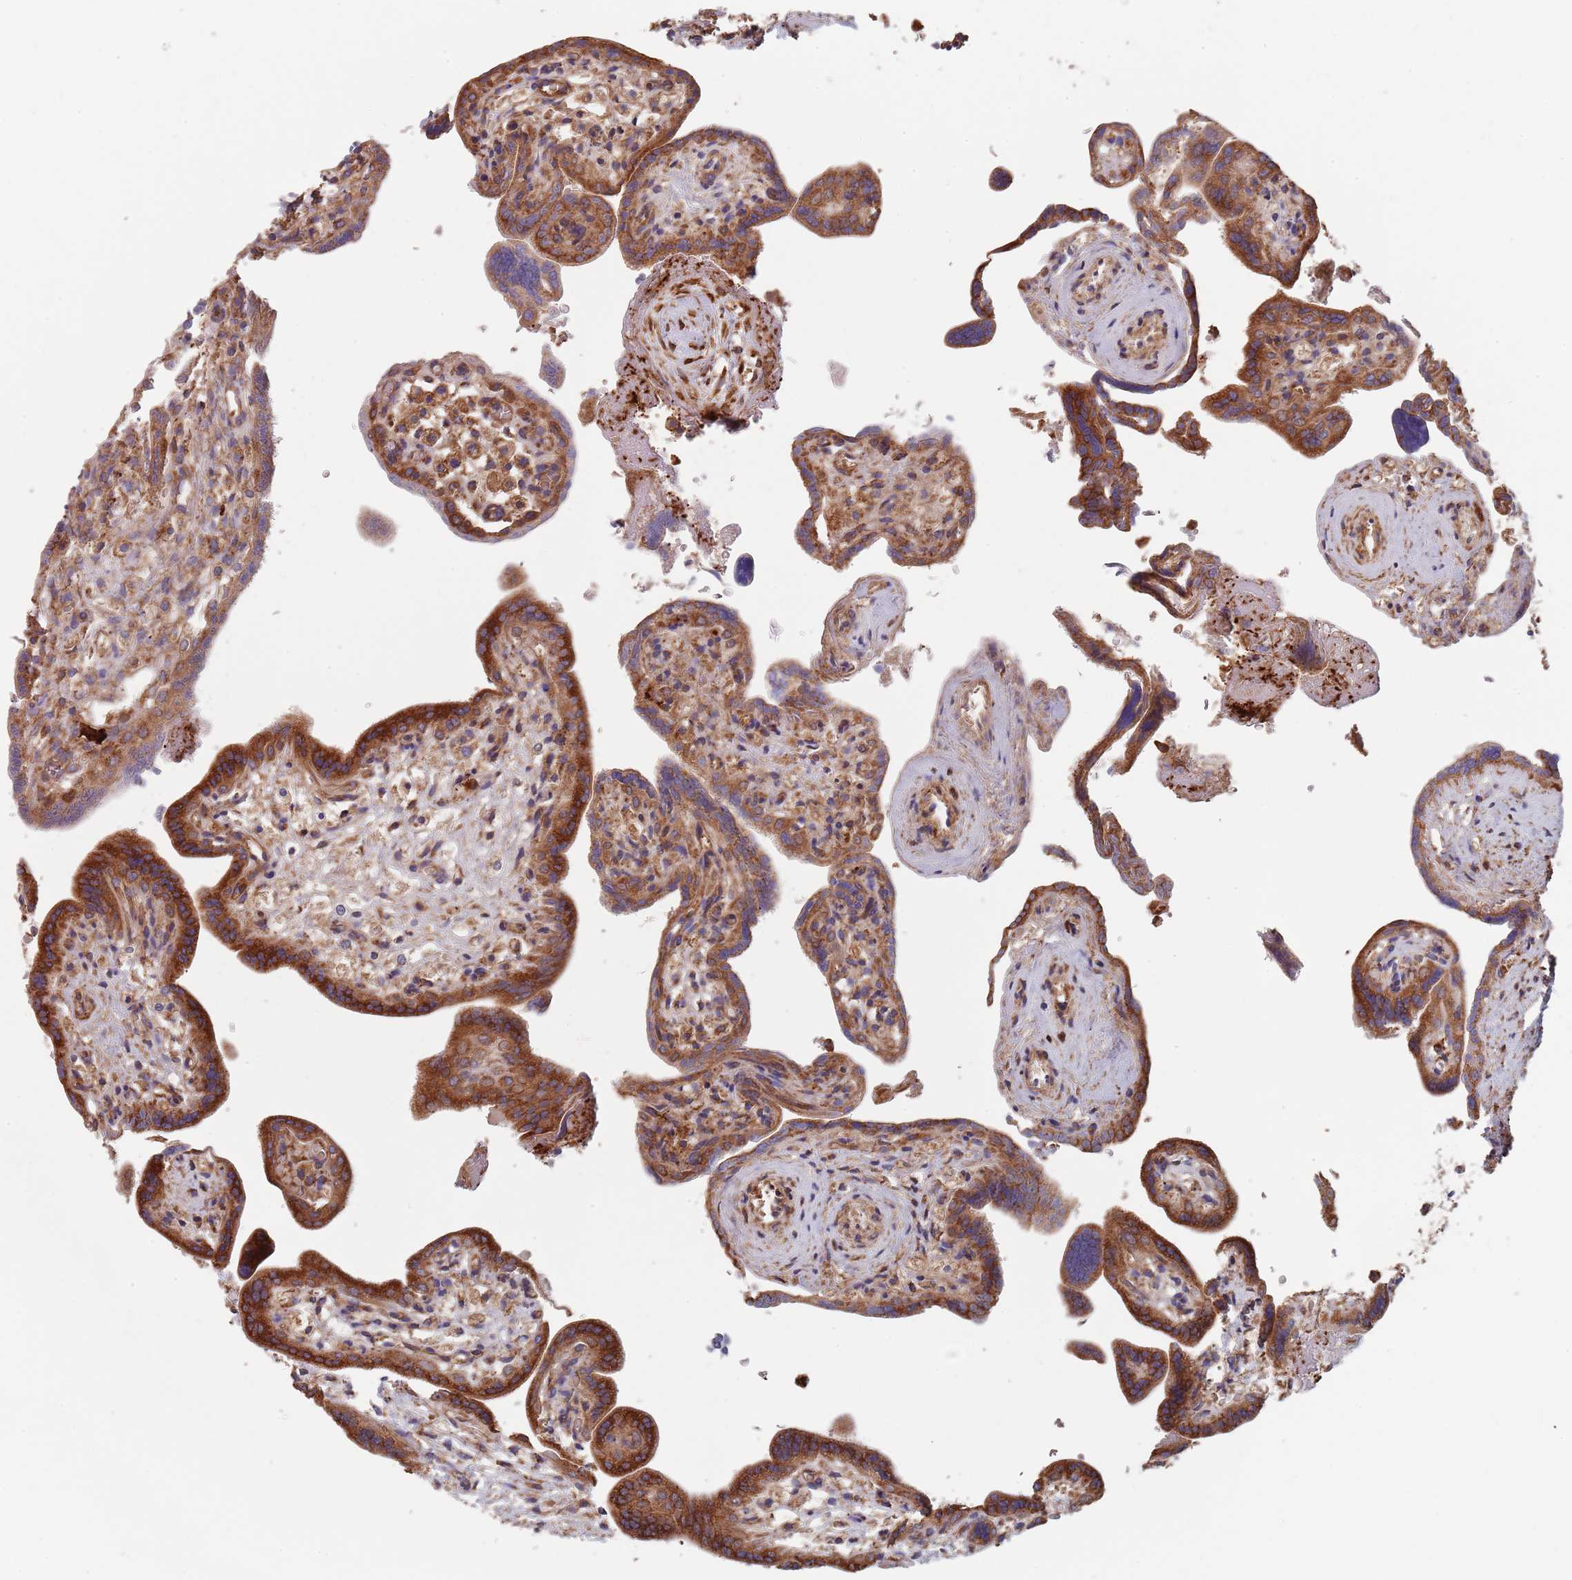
{"staining": {"intensity": "strong", "quantity": ">75%", "location": "cytoplasmic/membranous"}, "tissue": "placenta", "cell_type": "Trophoblastic cells", "image_type": "normal", "snomed": [{"axis": "morphology", "description": "Normal tissue, NOS"}, {"axis": "topography", "description": "Placenta"}], "caption": "This image displays immunohistochemistry staining of unremarkable human placenta, with high strong cytoplasmic/membranous positivity in approximately >75% of trophoblastic cells.", "gene": "DCUN1D3", "patient": {"sex": "female", "age": 37}}